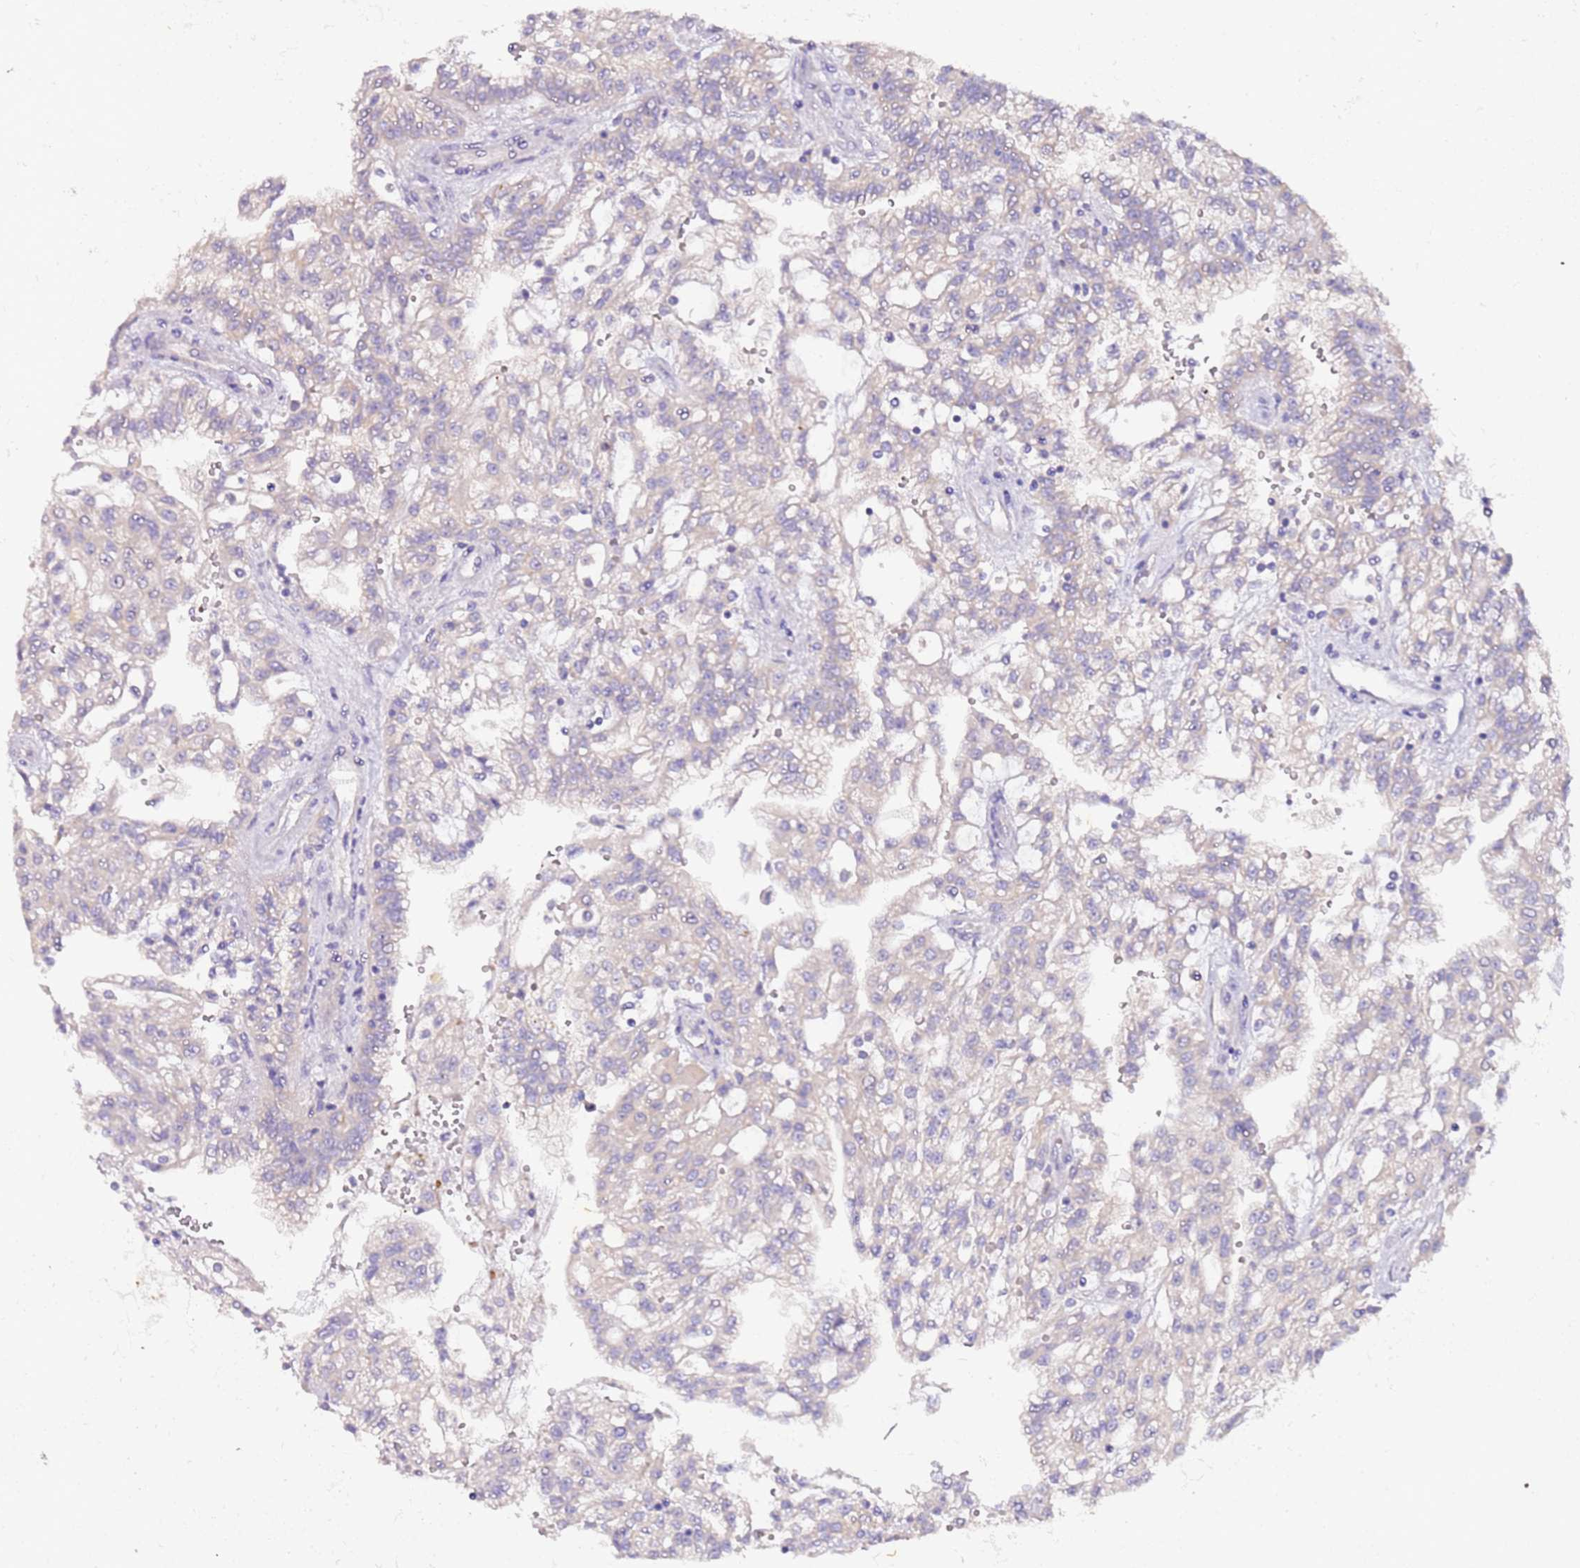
{"staining": {"intensity": "weak", "quantity": "<25%", "location": "cytoplasmic/membranous"}, "tissue": "renal cancer", "cell_type": "Tumor cells", "image_type": "cancer", "snomed": [{"axis": "morphology", "description": "Adenocarcinoma, NOS"}, {"axis": "topography", "description": "Kidney"}], "caption": "Protein analysis of renal cancer (adenocarcinoma) demonstrates no significant staining in tumor cells. (DAB immunohistochemistry (IHC), high magnification).", "gene": "SRRM5", "patient": {"sex": "male", "age": 63}}